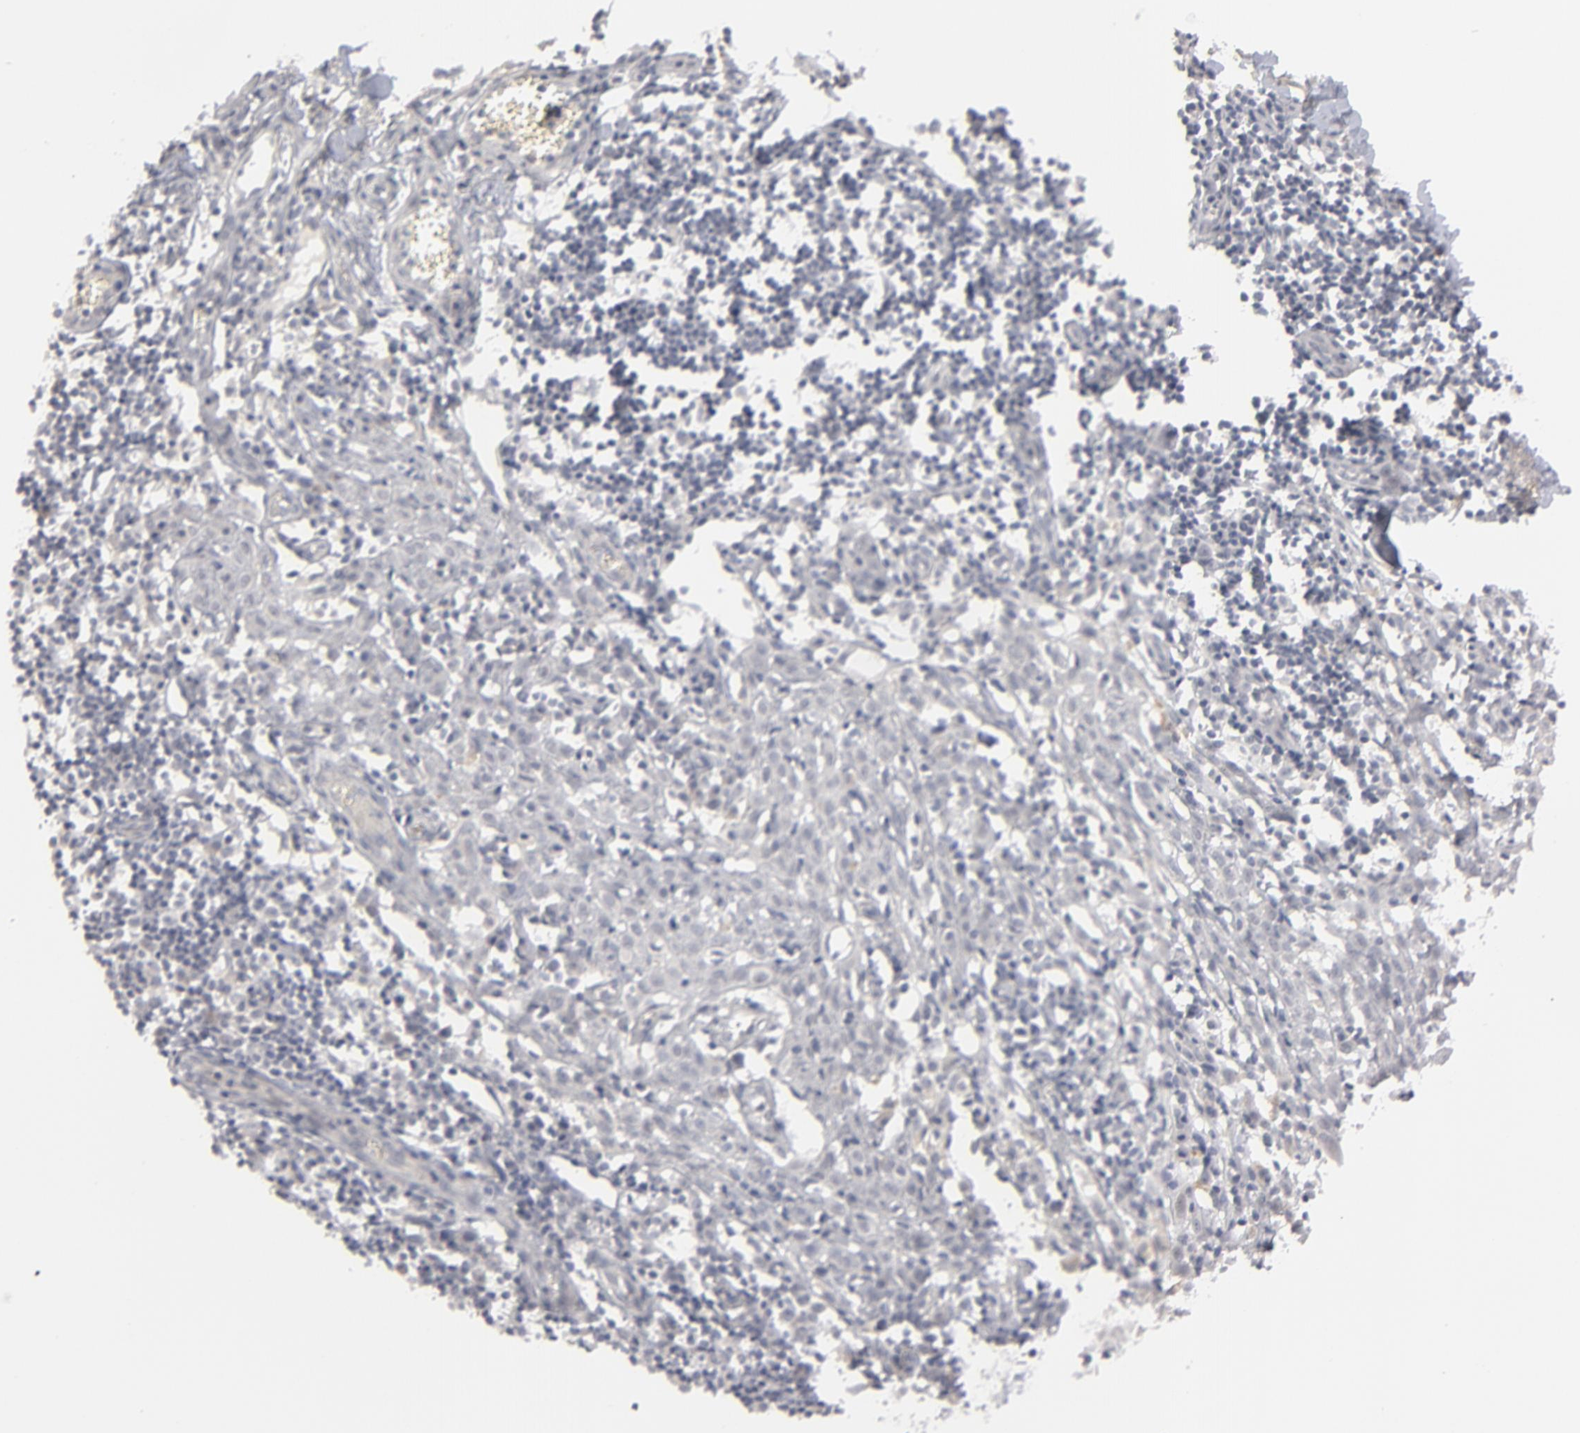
{"staining": {"intensity": "negative", "quantity": "none", "location": "none"}, "tissue": "melanoma", "cell_type": "Tumor cells", "image_type": "cancer", "snomed": [{"axis": "morphology", "description": "Malignant melanoma, NOS"}, {"axis": "topography", "description": "Skin"}], "caption": "The immunohistochemistry (IHC) micrograph has no significant positivity in tumor cells of melanoma tissue. (IHC, brightfield microscopy, high magnification).", "gene": "KIAA1210", "patient": {"sex": "female", "age": 52}}